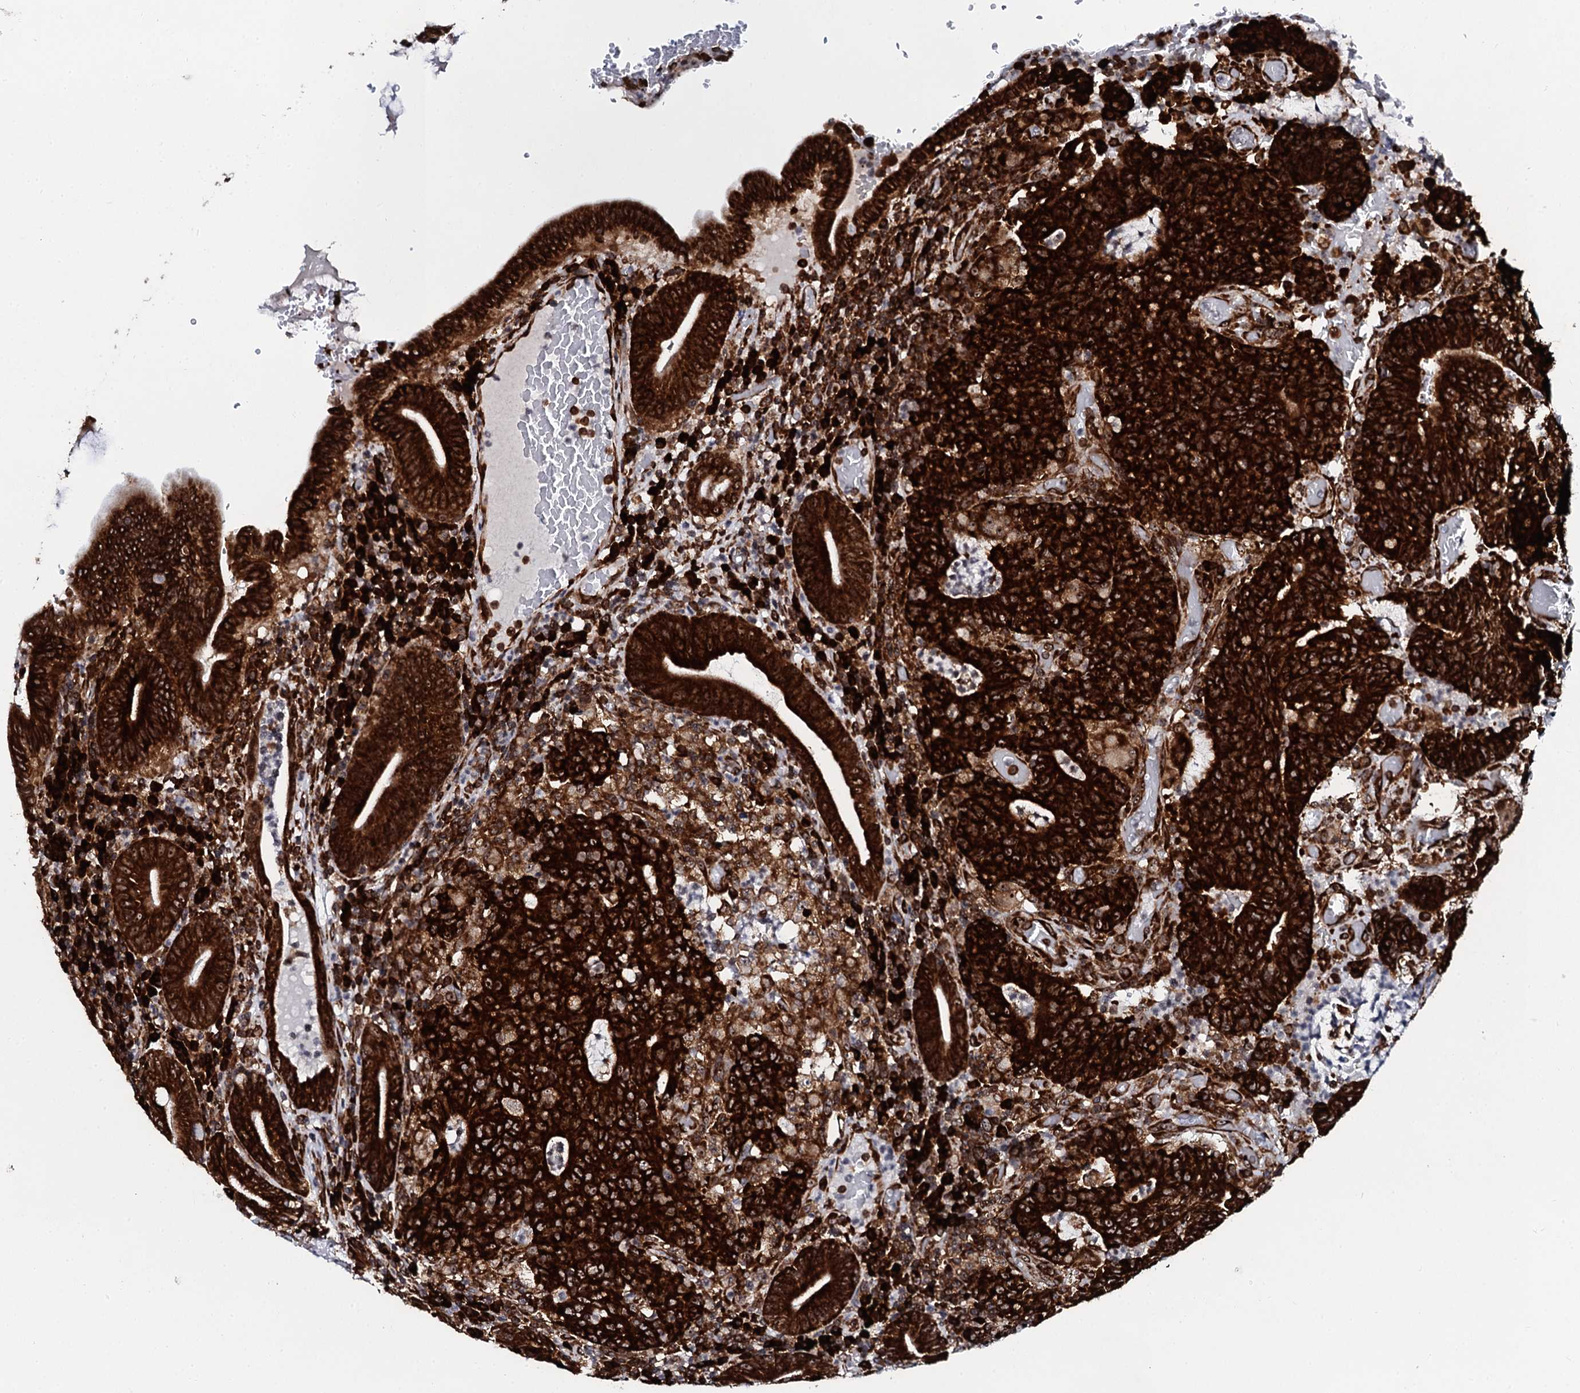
{"staining": {"intensity": "strong", "quantity": ">75%", "location": "cytoplasmic/membranous"}, "tissue": "colorectal cancer", "cell_type": "Tumor cells", "image_type": "cancer", "snomed": [{"axis": "morphology", "description": "Normal tissue, NOS"}, {"axis": "morphology", "description": "Adenocarcinoma, NOS"}, {"axis": "topography", "description": "Colon"}], "caption": "IHC (DAB) staining of colorectal adenocarcinoma exhibits strong cytoplasmic/membranous protein expression in about >75% of tumor cells.", "gene": "SPTY2D1", "patient": {"sex": "female", "age": 75}}